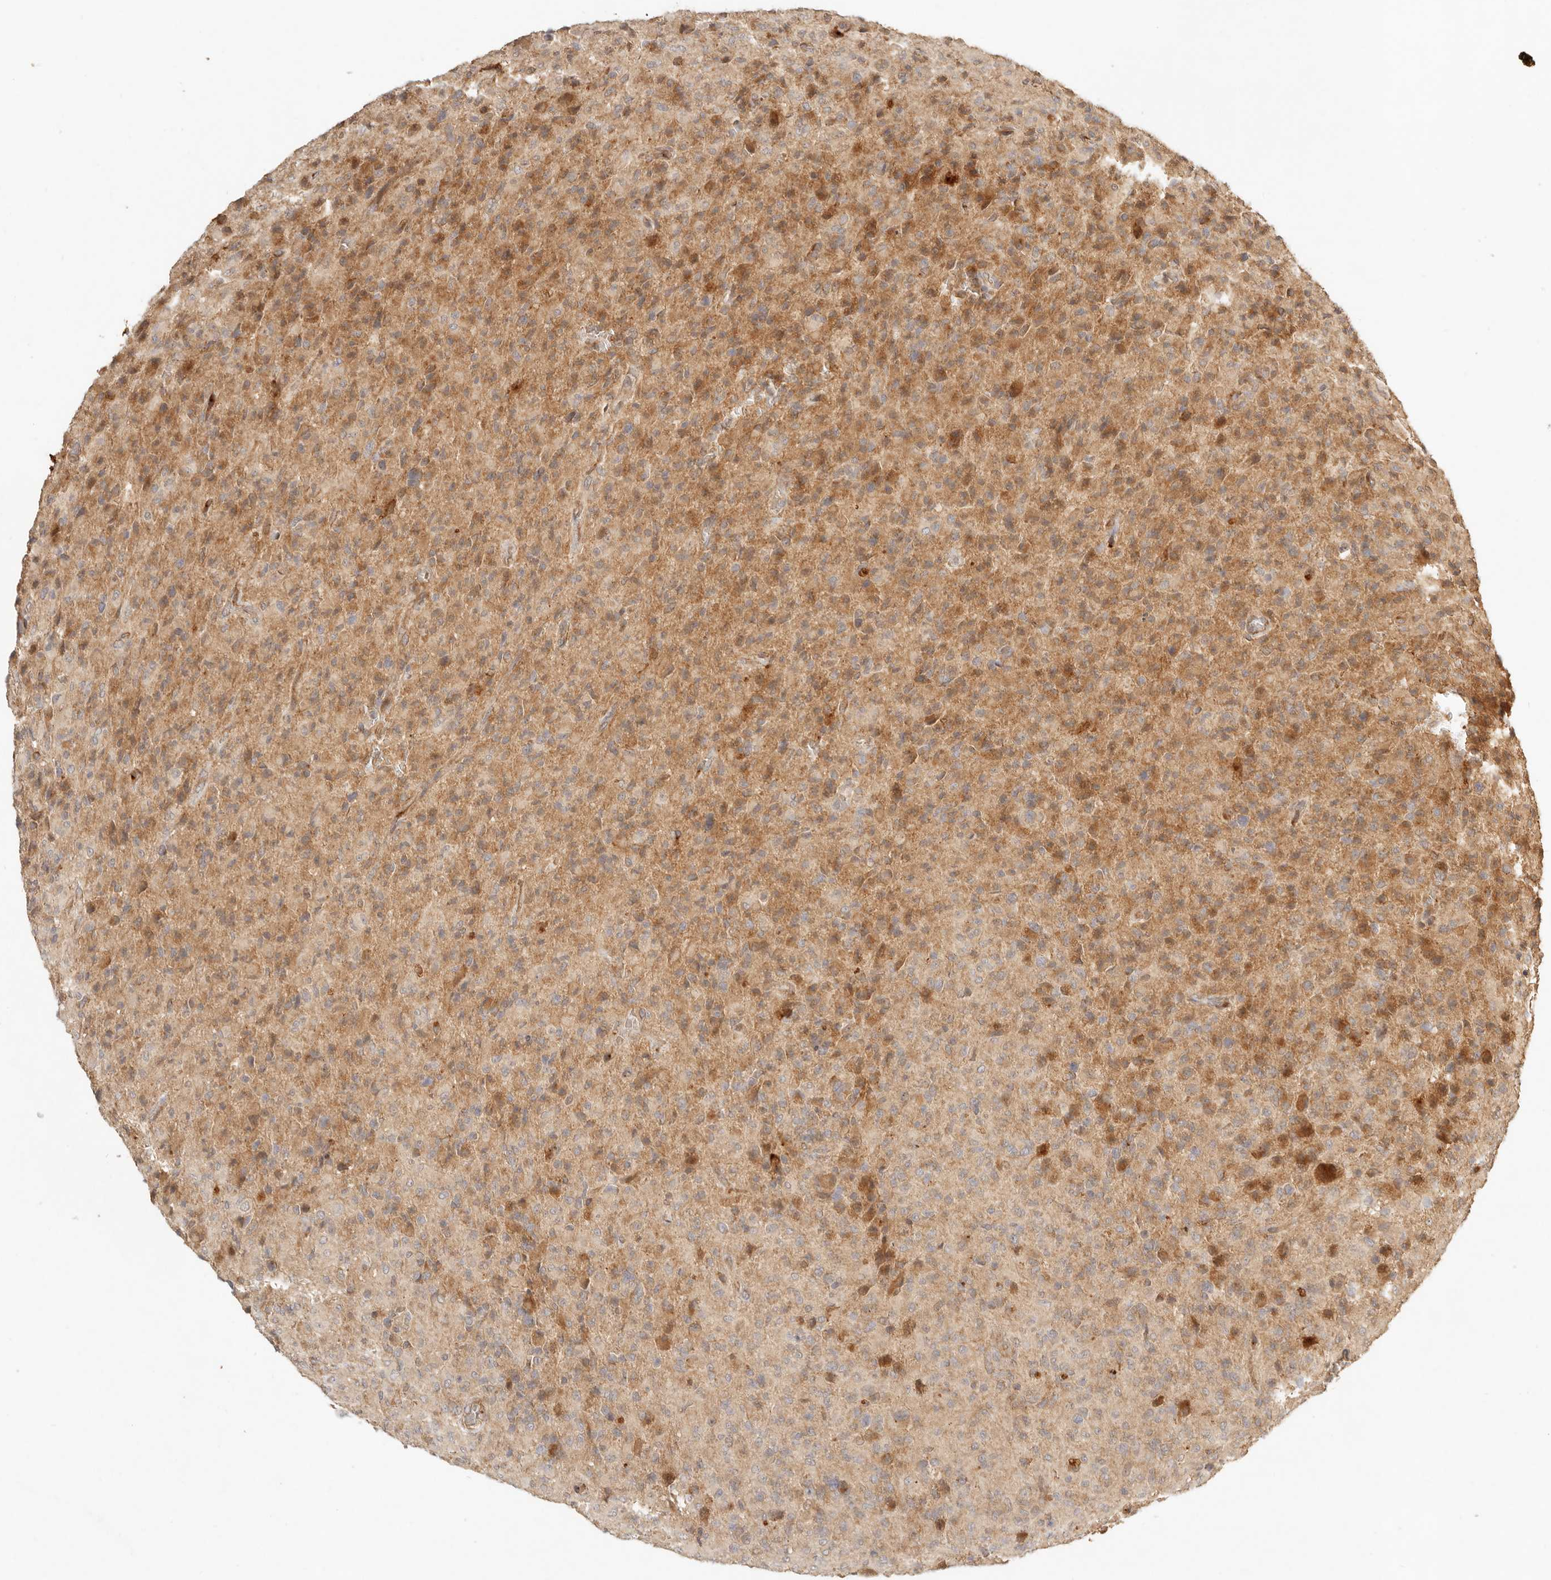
{"staining": {"intensity": "moderate", "quantity": "25%-75%", "location": "cytoplasmic/membranous"}, "tissue": "glioma", "cell_type": "Tumor cells", "image_type": "cancer", "snomed": [{"axis": "morphology", "description": "Glioma, malignant, High grade"}, {"axis": "topography", "description": "Brain"}], "caption": "Malignant glioma (high-grade) was stained to show a protein in brown. There is medium levels of moderate cytoplasmic/membranous expression in approximately 25%-75% of tumor cells.", "gene": "CLEC4C", "patient": {"sex": "female", "age": 57}}